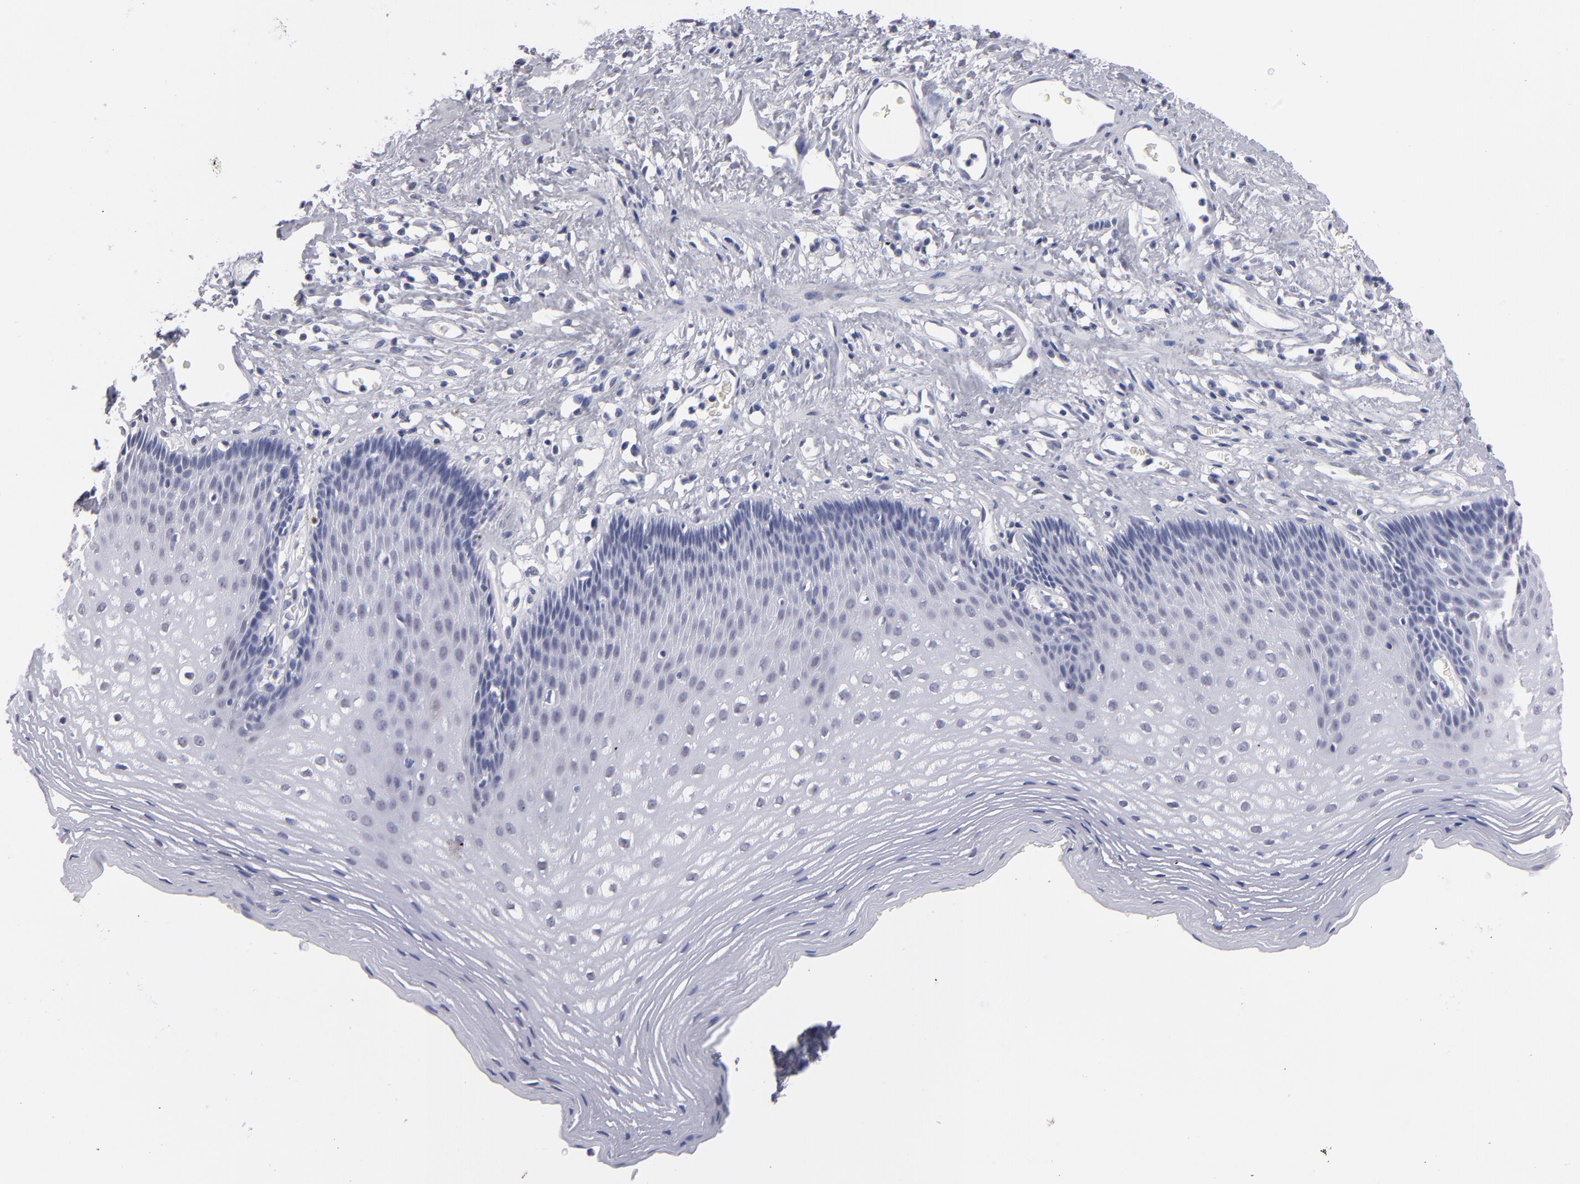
{"staining": {"intensity": "negative", "quantity": "none", "location": "none"}, "tissue": "esophagus", "cell_type": "Squamous epithelial cells", "image_type": "normal", "snomed": [{"axis": "morphology", "description": "Normal tissue, NOS"}, {"axis": "topography", "description": "Esophagus"}], "caption": "Immunohistochemical staining of benign human esophagus displays no significant expression in squamous epithelial cells. (Immunohistochemistry (ihc), brightfield microscopy, high magnification).", "gene": "TEX11", "patient": {"sex": "female", "age": 70}}